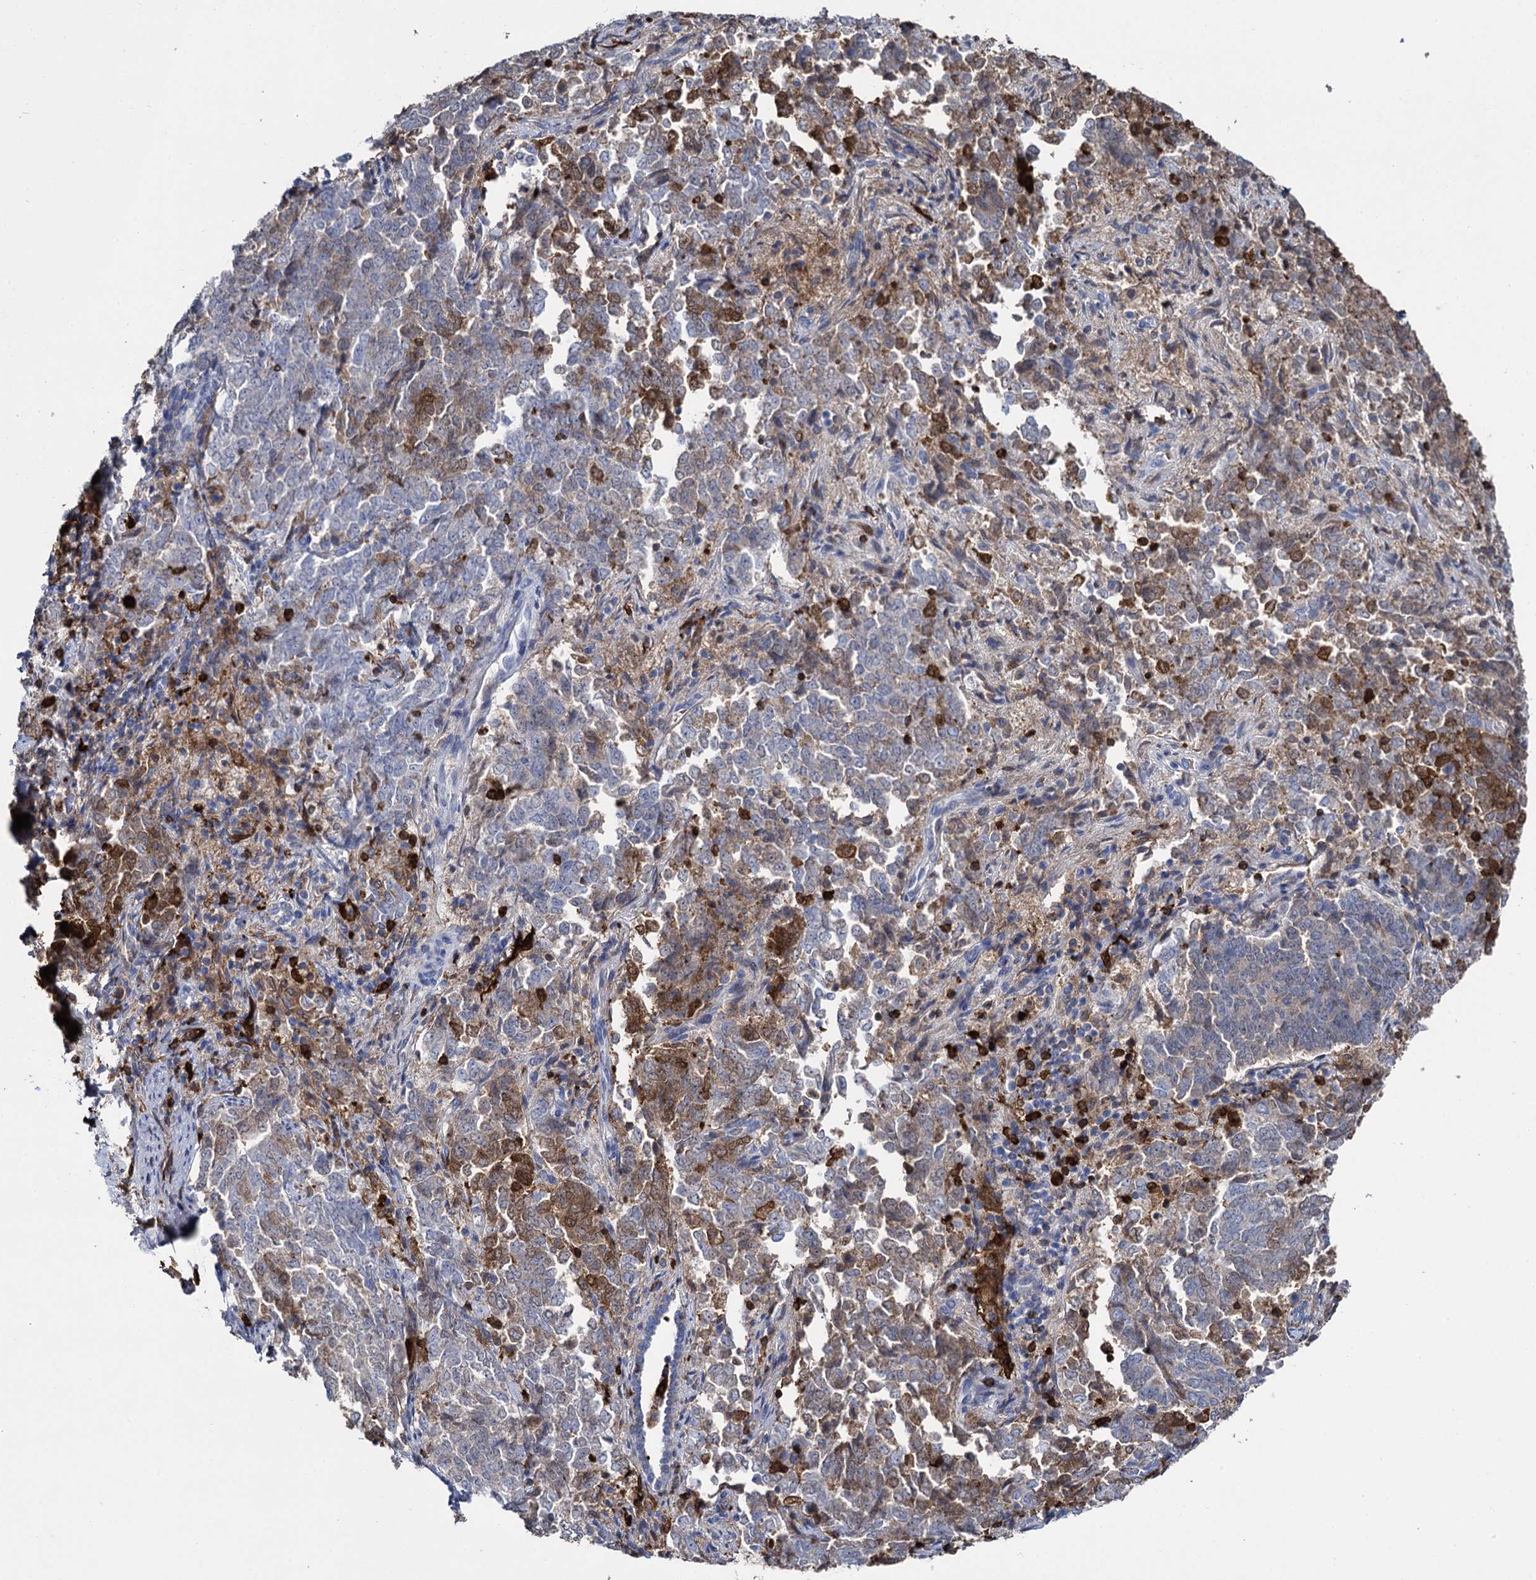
{"staining": {"intensity": "moderate", "quantity": "<25%", "location": "cytoplasmic/membranous"}, "tissue": "endometrial cancer", "cell_type": "Tumor cells", "image_type": "cancer", "snomed": [{"axis": "morphology", "description": "Adenocarcinoma, NOS"}, {"axis": "topography", "description": "Endometrium"}], "caption": "Immunohistochemical staining of adenocarcinoma (endometrial) displays low levels of moderate cytoplasmic/membranous expression in about <25% of tumor cells.", "gene": "FABP5", "patient": {"sex": "female", "age": 80}}